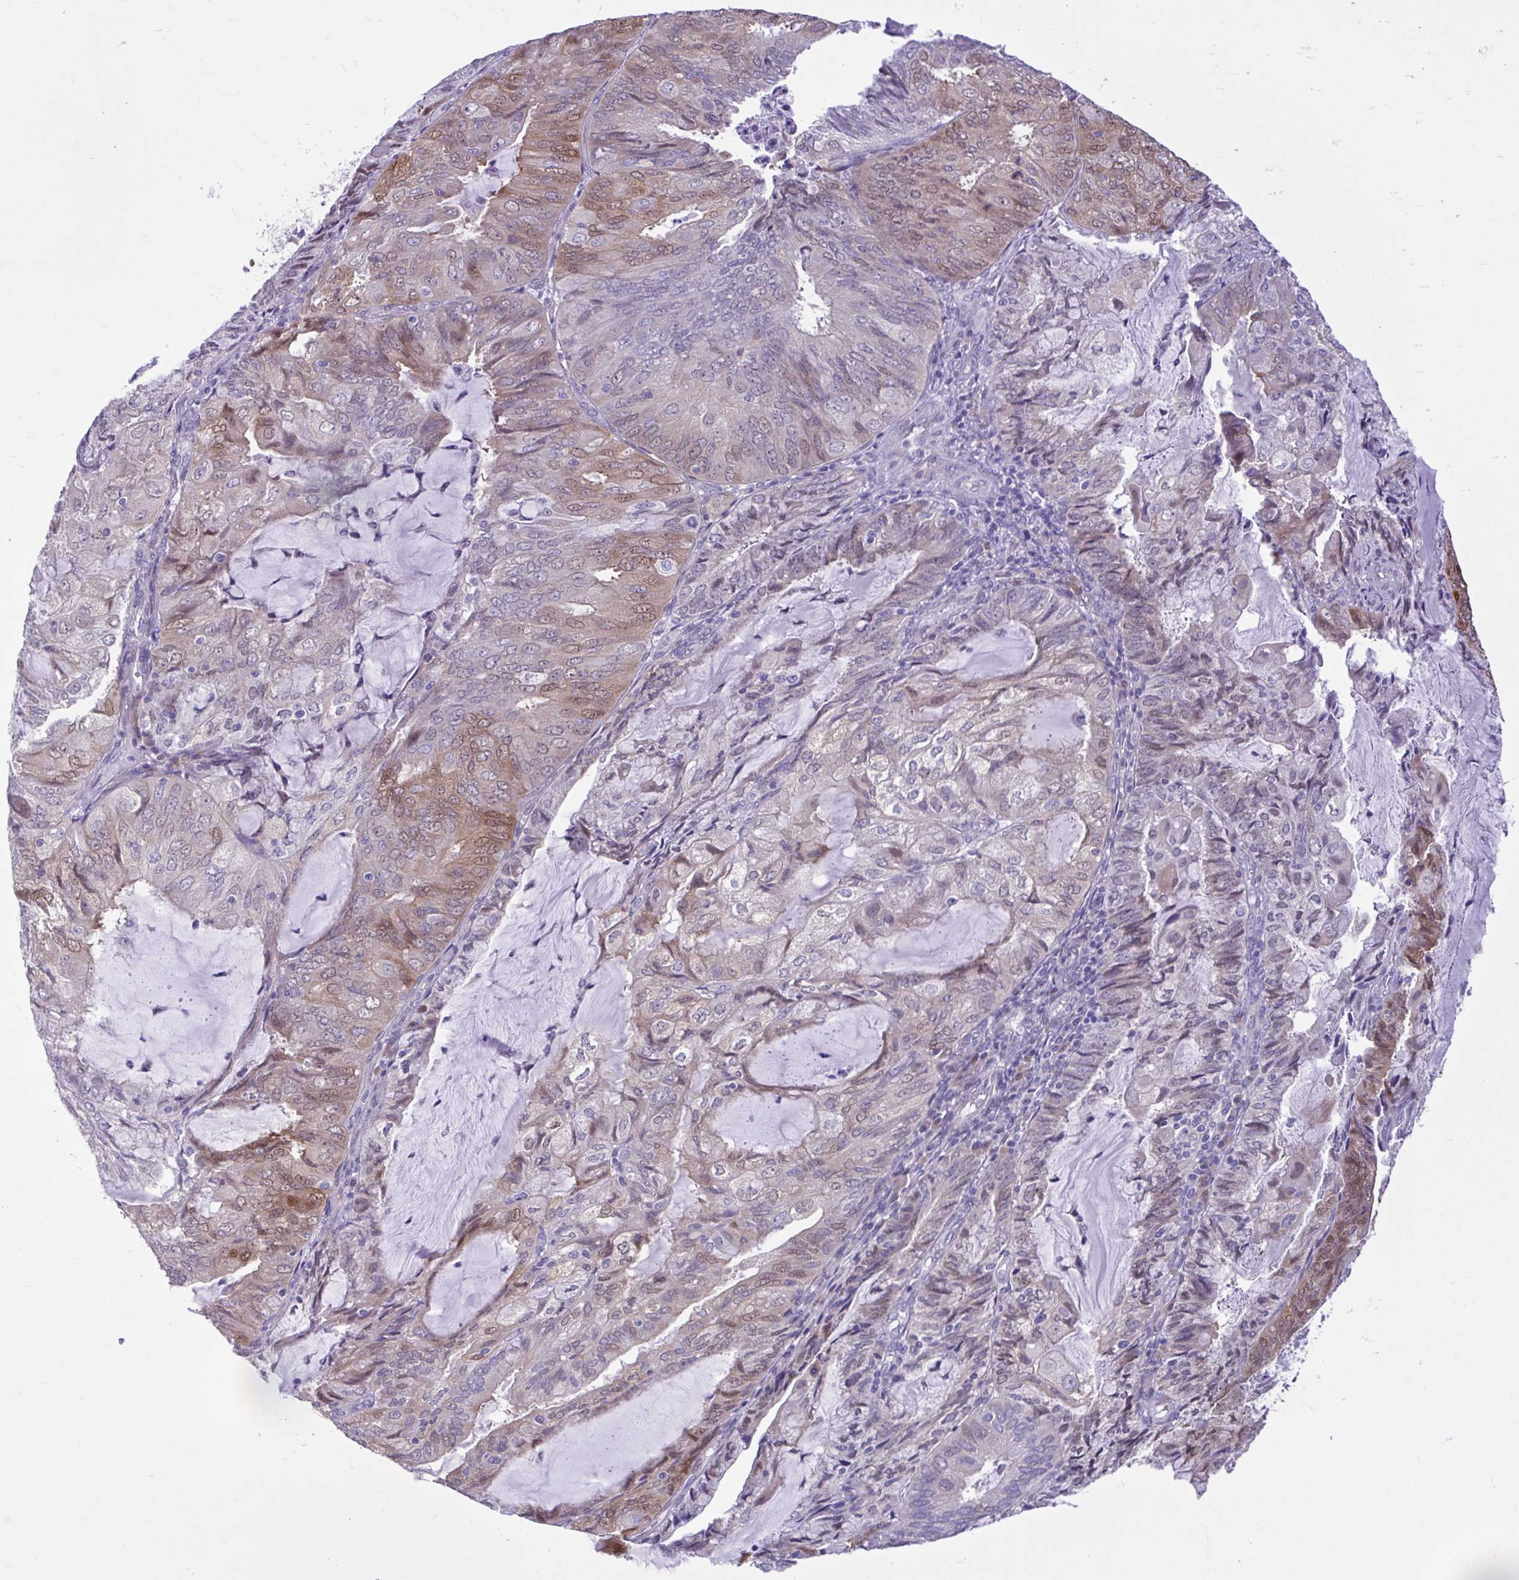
{"staining": {"intensity": "moderate", "quantity": "25%-75%", "location": "cytoplasmic/membranous,nuclear"}, "tissue": "endometrial cancer", "cell_type": "Tumor cells", "image_type": "cancer", "snomed": [{"axis": "morphology", "description": "Adenocarcinoma, NOS"}, {"axis": "topography", "description": "Endometrium"}], "caption": "This photomicrograph demonstrates IHC staining of endometrial adenocarcinoma, with medium moderate cytoplasmic/membranous and nuclear staining in about 25%-75% of tumor cells.", "gene": "FAM153A", "patient": {"sex": "female", "age": 81}}